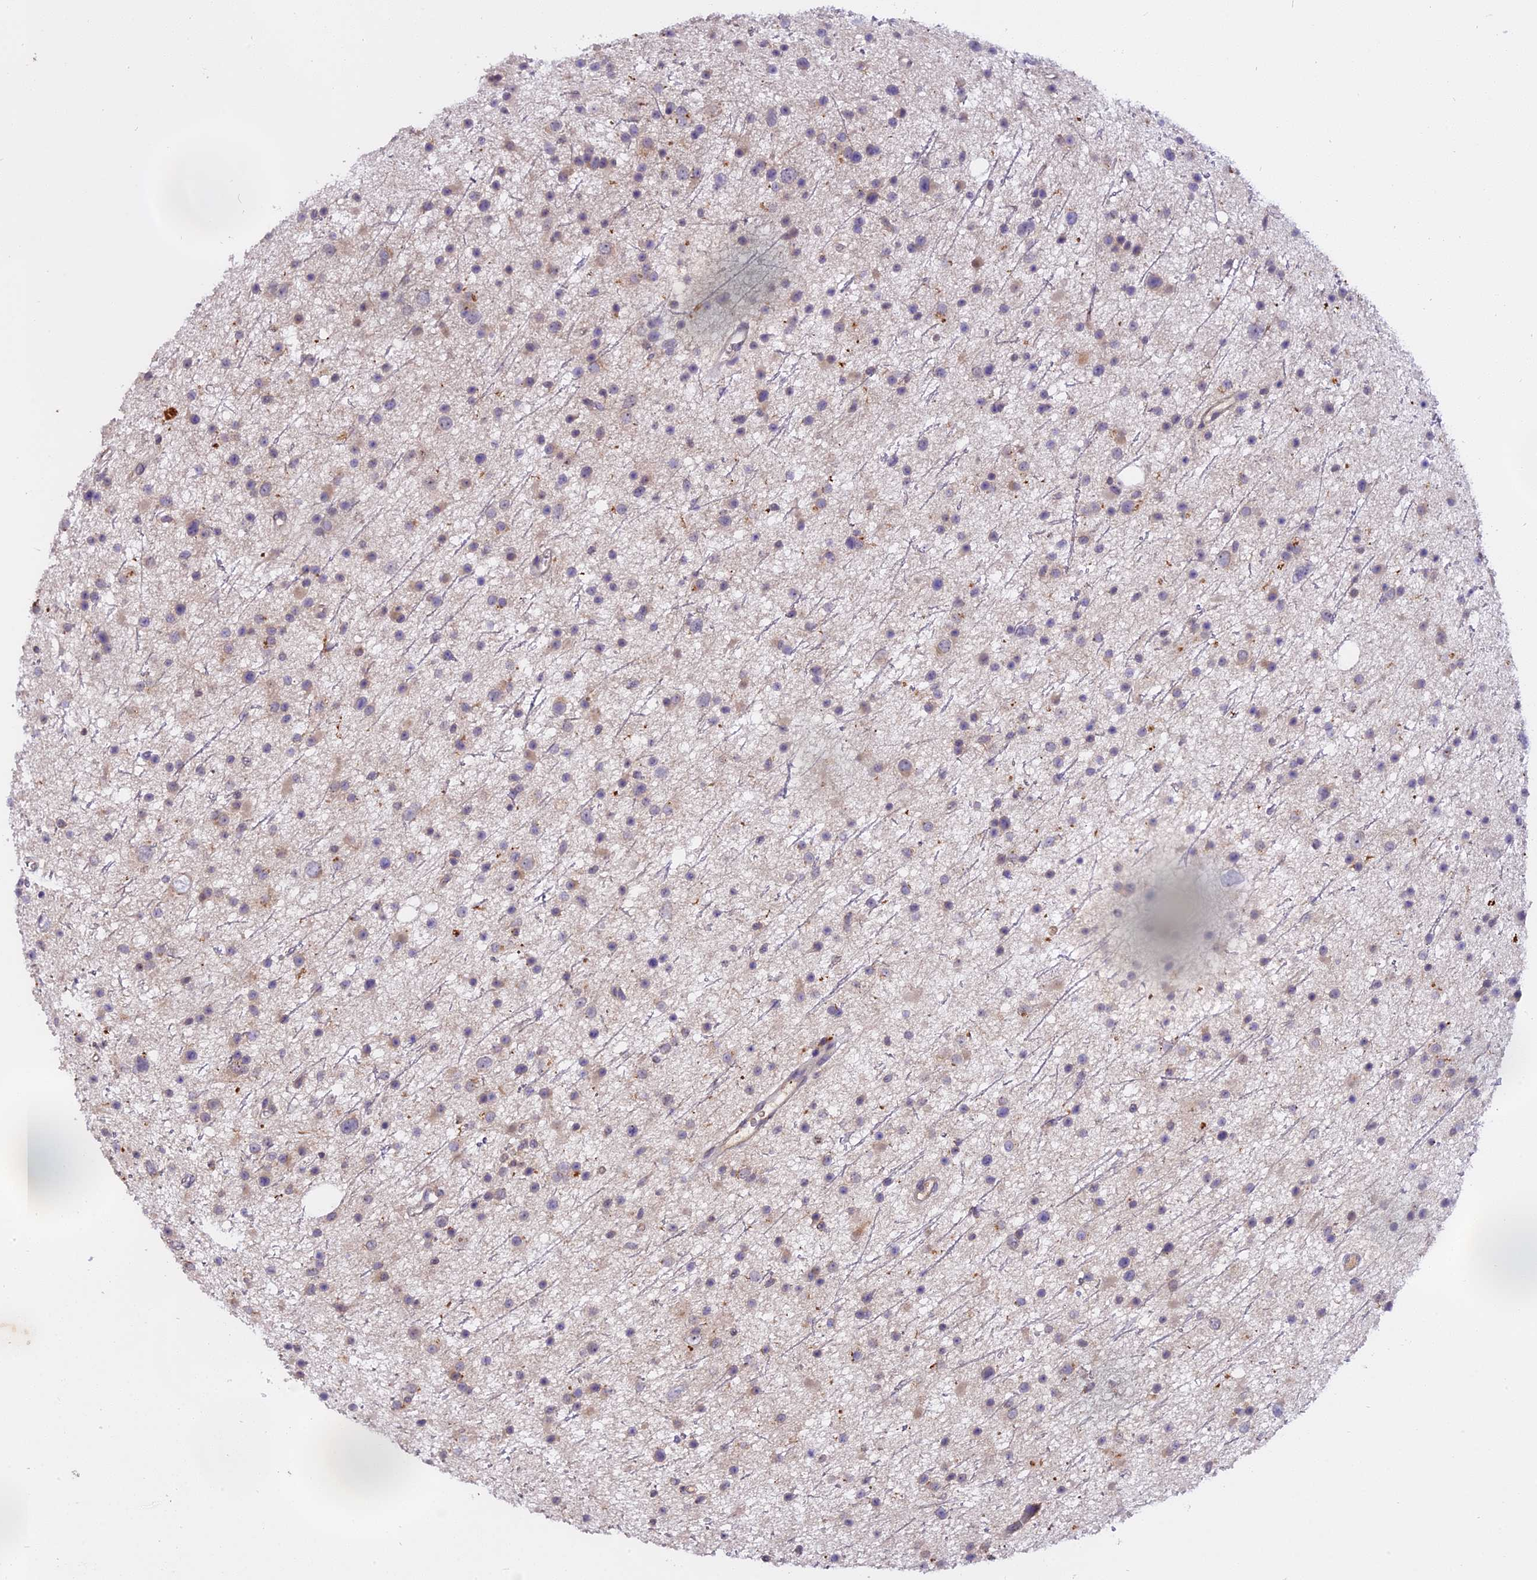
{"staining": {"intensity": "negative", "quantity": "none", "location": "none"}, "tissue": "glioma", "cell_type": "Tumor cells", "image_type": "cancer", "snomed": [{"axis": "morphology", "description": "Glioma, malignant, Low grade"}, {"axis": "topography", "description": "Cerebral cortex"}], "caption": "An immunohistochemistry micrograph of glioma is shown. There is no staining in tumor cells of glioma.", "gene": "MEMO1", "patient": {"sex": "female", "age": 39}}